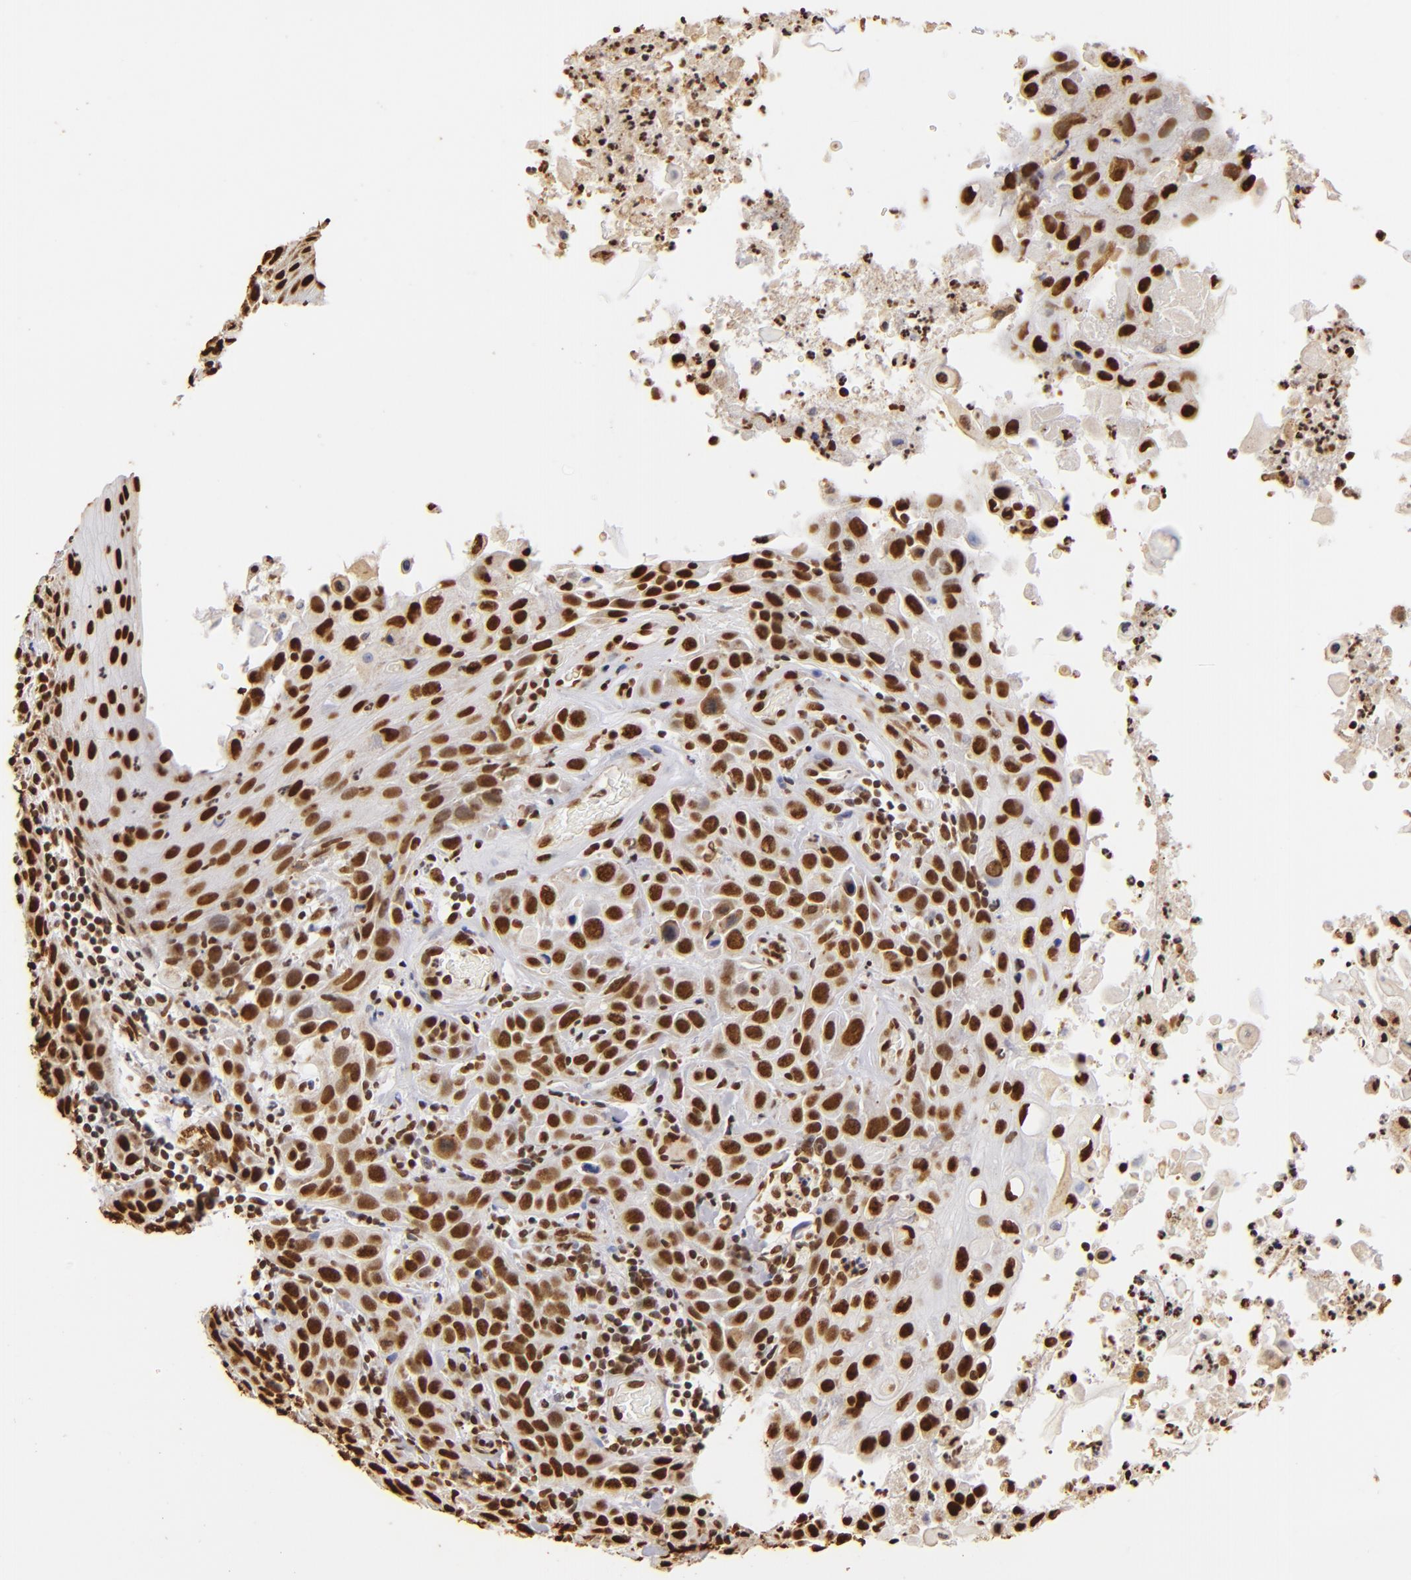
{"staining": {"intensity": "strong", "quantity": ">75%", "location": "nuclear"}, "tissue": "skin cancer", "cell_type": "Tumor cells", "image_type": "cancer", "snomed": [{"axis": "morphology", "description": "Squamous cell carcinoma, NOS"}, {"axis": "topography", "description": "Skin"}], "caption": "Brown immunohistochemical staining in human squamous cell carcinoma (skin) shows strong nuclear expression in about >75% of tumor cells.", "gene": "ILF3", "patient": {"sex": "male", "age": 84}}